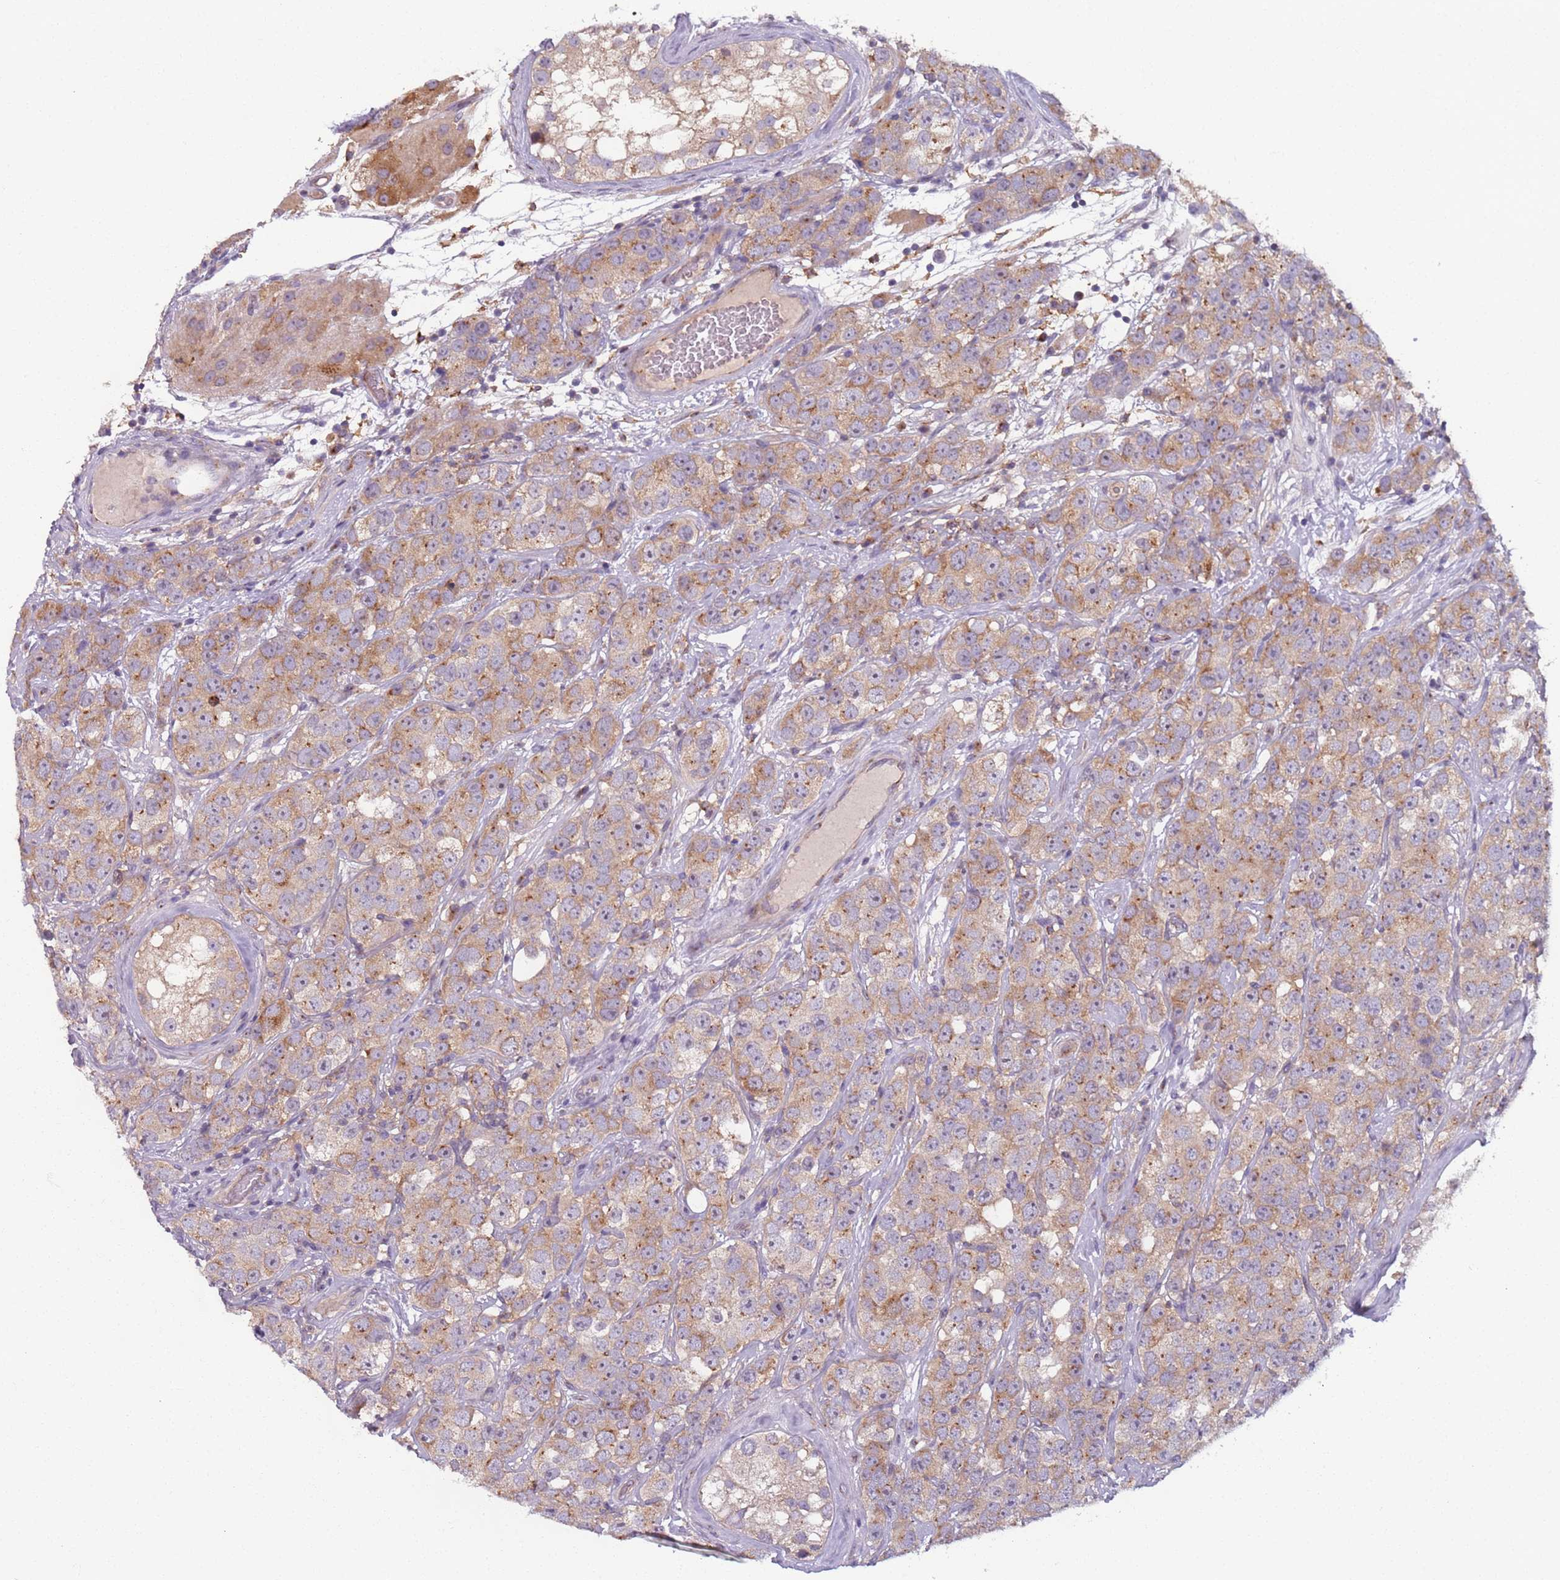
{"staining": {"intensity": "moderate", "quantity": ">75%", "location": "cytoplasmic/membranous"}, "tissue": "testis cancer", "cell_type": "Tumor cells", "image_type": "cancer", "snomed": [{"axis": "morphology", "description": "Seminoma, NOS"}, {"axis": "topography", "description": "Testis"}], "caption": "Seminoma (testis) stained for a protein displays moderate cytoplasmic/membranous positivity in tumor cells.", "gene": "AKTIP", "patient": {"sex": "male", "age": 28}}